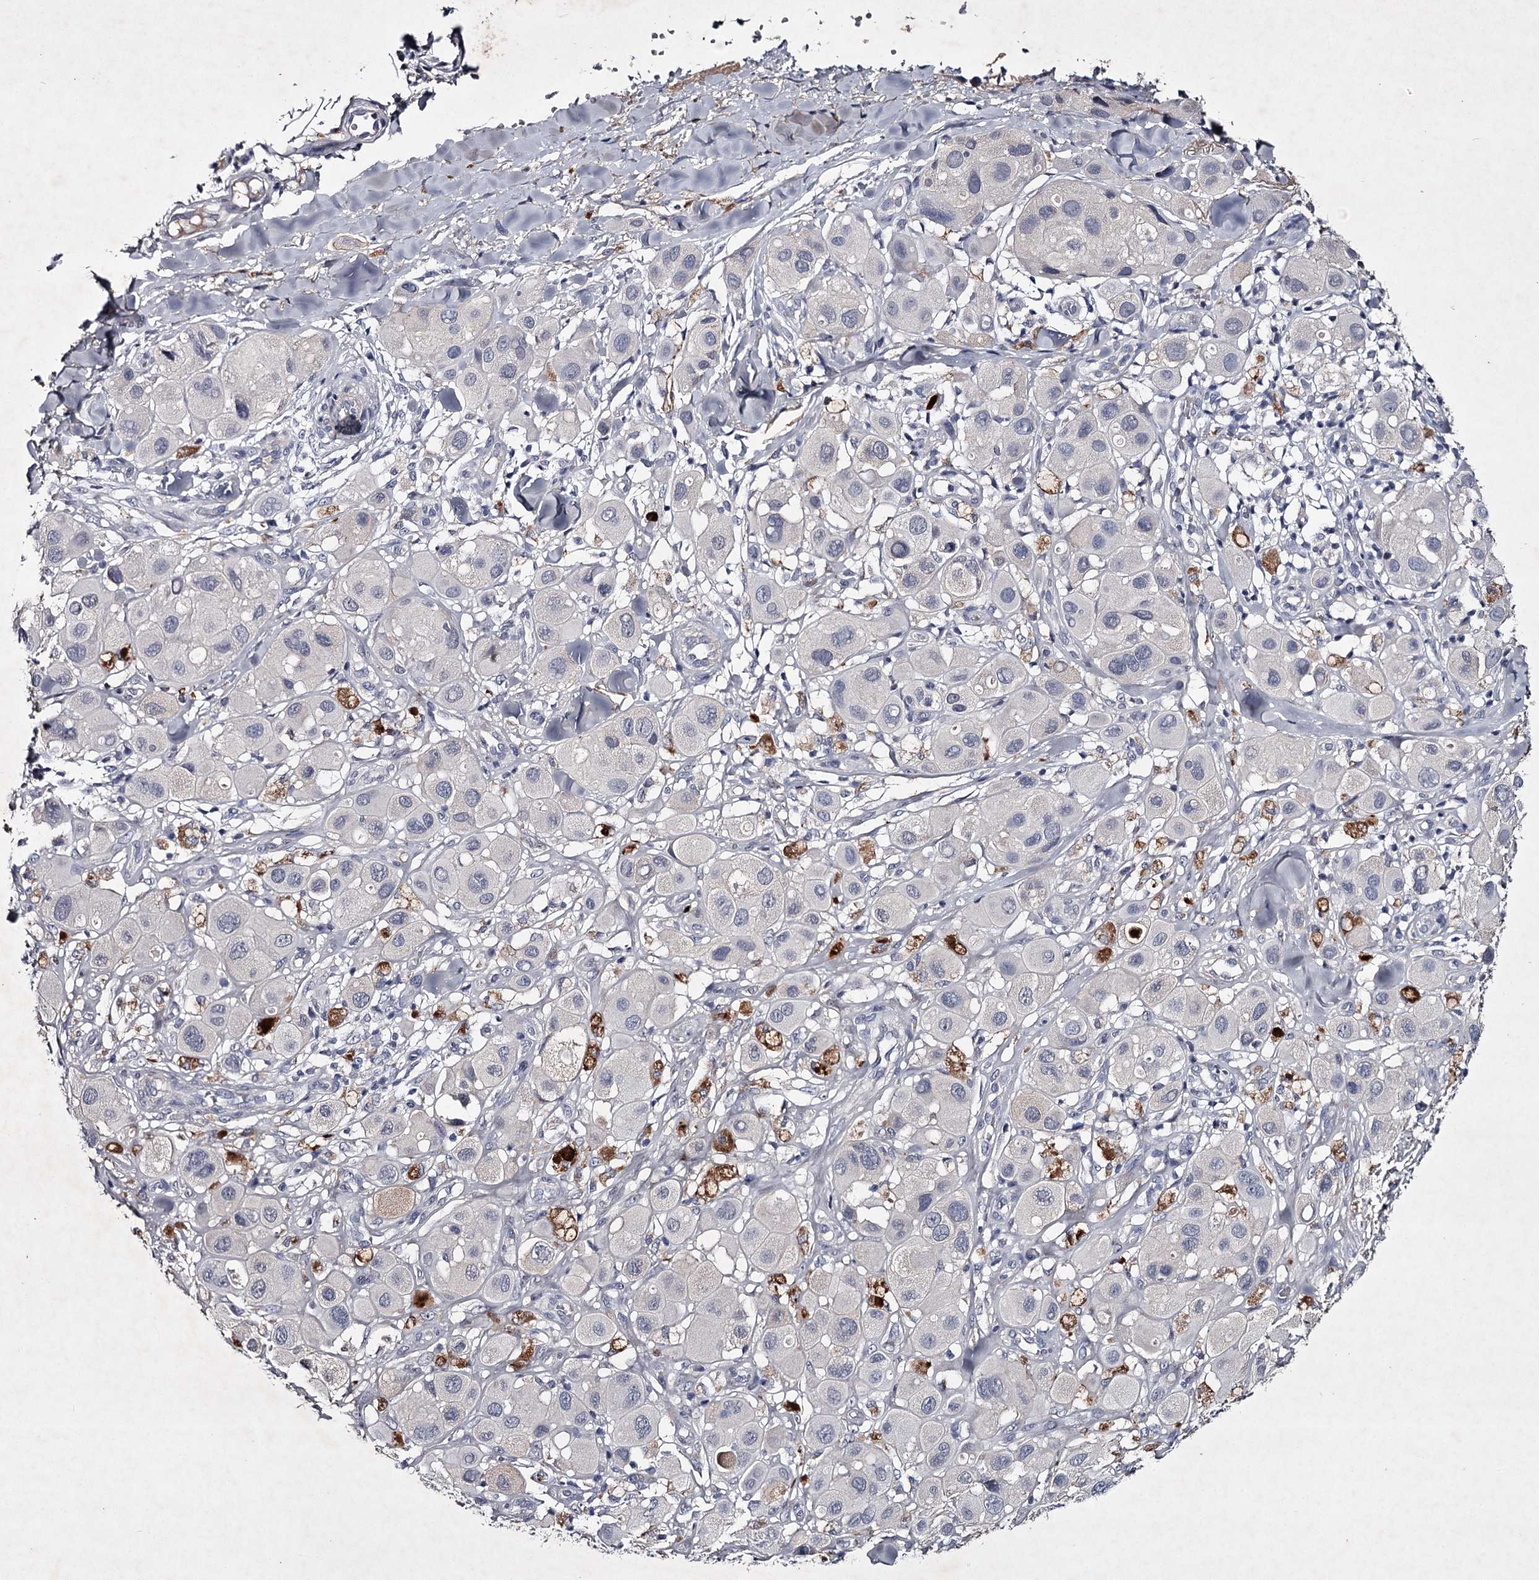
{"staining": {"intensity": "negative", "quantity": "none", "location": "none"}, "tissue": "melanoma", "cell_type": "Tumor cells", "image_type": "cancer", "snomed": [{"axis": "morphology", "description": "Malignant melanoma, Metastatic site"}, {"axis": "topography", "description": "Skin"}], "caption": "High magnification brightfield microscopy of malignant melanoma (metastatic site) stained with DAB (brown) and counterstained with hematoxylin (blue): tumor cells show no significant staining.", "gene": "FDXACB1", "patient": {"sex": "male", "age": 41}}